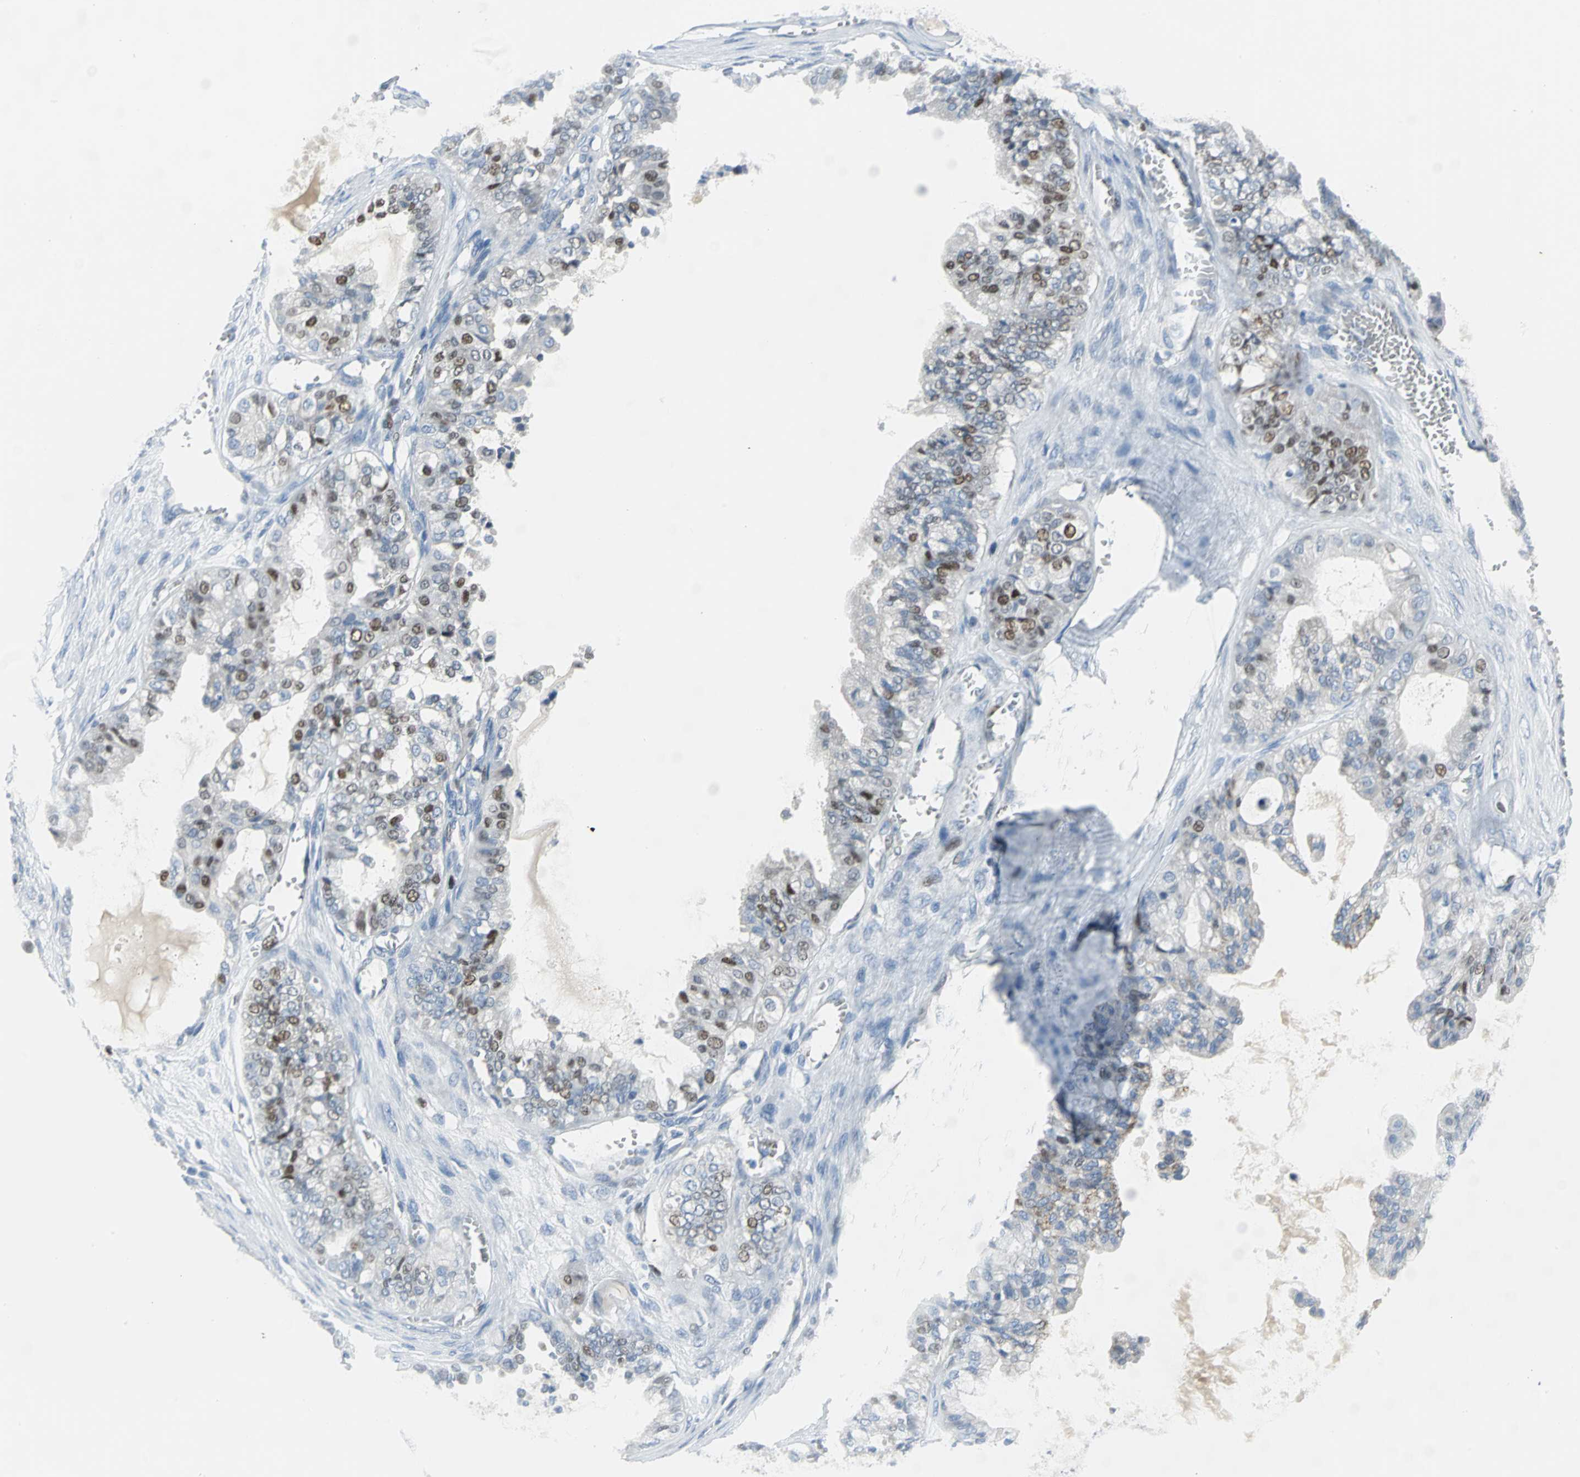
{"staining": {"intensity": "moderate", "quantity": "25%-75%", "location": "nuclear"}, "tissue": "ovarian cancer", "cell_type": "Tumor cells", "image_type": "cancer", "snomed": [{"axis": "morphology", "description": "Carcinoma, NOS"}, {"axis": "morphology", "description": "Carcinoma, endometroid"}, {"axis": "topography", "description": "Ovary"}], "caption": "Tumor cells demonstrate medium levels of moderate nuclear staining in approximately 25%-75% of cells in human carcinoma (ovarian).", "gene": "MCM3", "patient": {"sex": "female", "age": 50}}